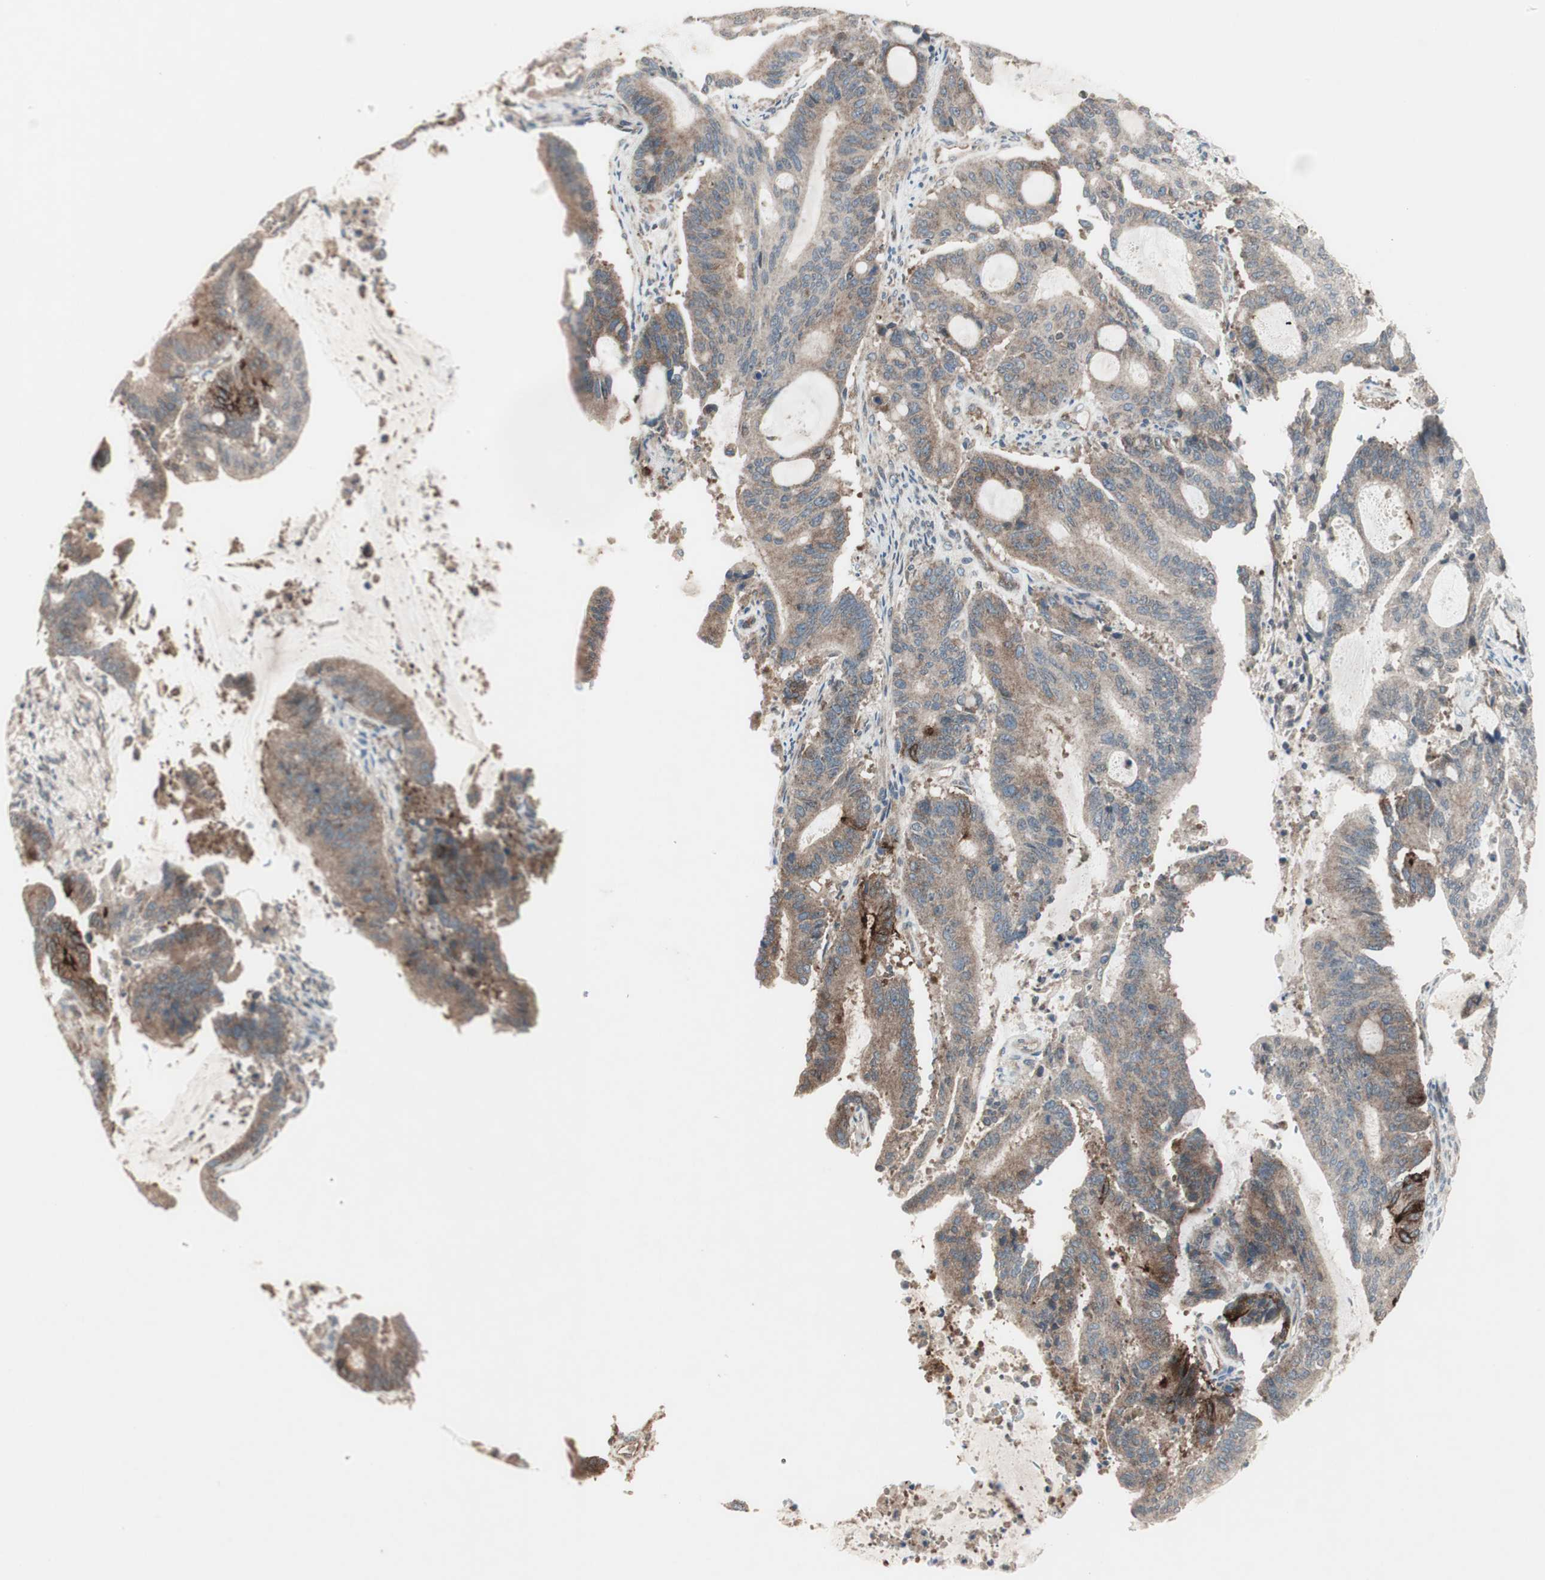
{"staining": {"intensity": "moderate", "quantity": ">75%", "location": "cytoplasmic/membranous"}, "tissue": "liver cancer", "cell_type": "Tumor cells", "image_type": "cancer", "snomed": [{"axis": "morphology", "description": "Cholangiocarcinoma"}, {"axis": "topography", "description": "Liver"}], "caption": "Liver cancer stained for a protein (brown) reveals moderate cytoplasmic/membranous positive staining in about >75% of tumor cells.", "gene": "CCL14", "patient": {"sex": "female", "age": 73}}